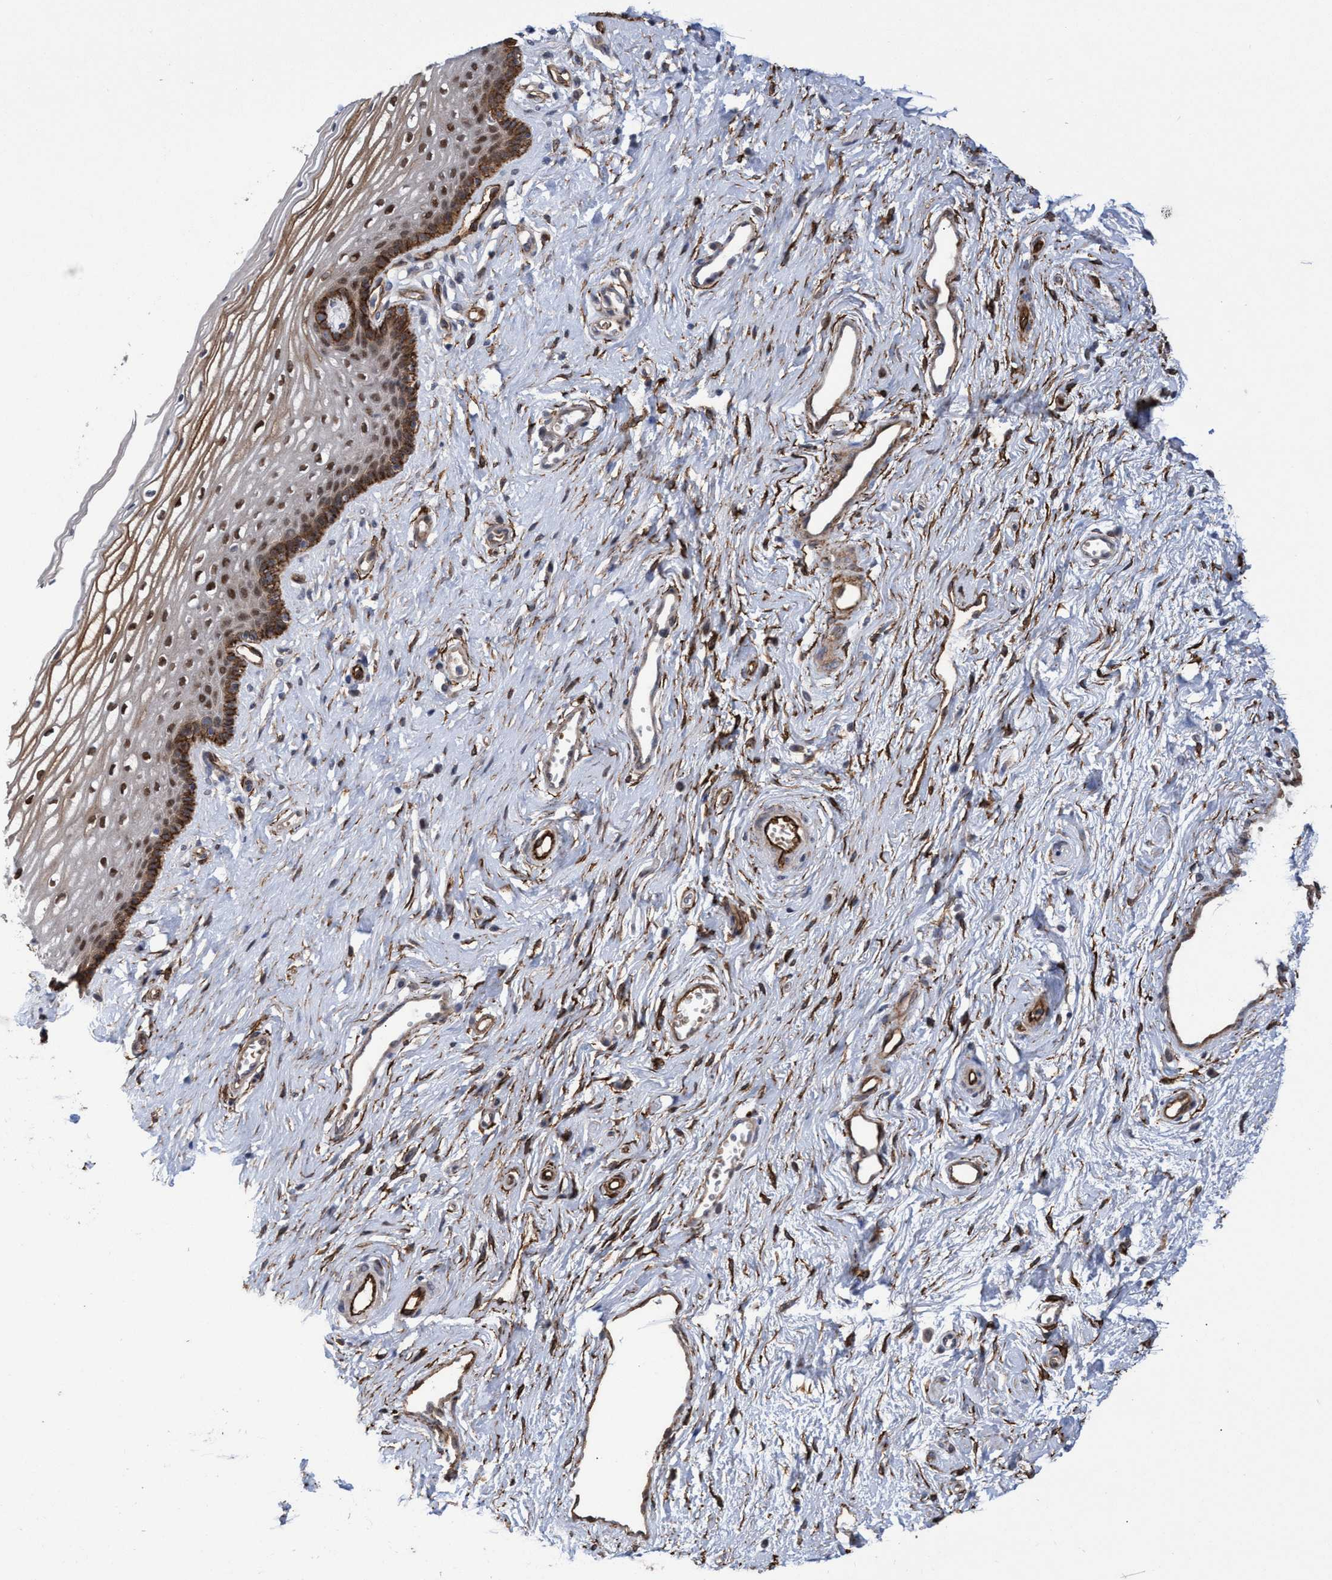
{"staining": {"intensity": "strong", "quantity": "25%-75%", "location": "cytoplasmic/membranous,nuclear"}, "tissue": "vagina", "cell_type": "Squamous epithelial cells", "image_type": "normal", "snomed": [{"axis": "morphology", "description": "Normal tissue, NOS"}, {"axis": "topography", "description": "Vagina"}], "caption": "Protein staining demonstrates strong cytoplasmic/membranous,nuclear expression in about 25%-75% of squamous epithelial cells in unremarkable vagina.", "gene": "ZNF750", "patient": {"sex": "female", "age": 46}}